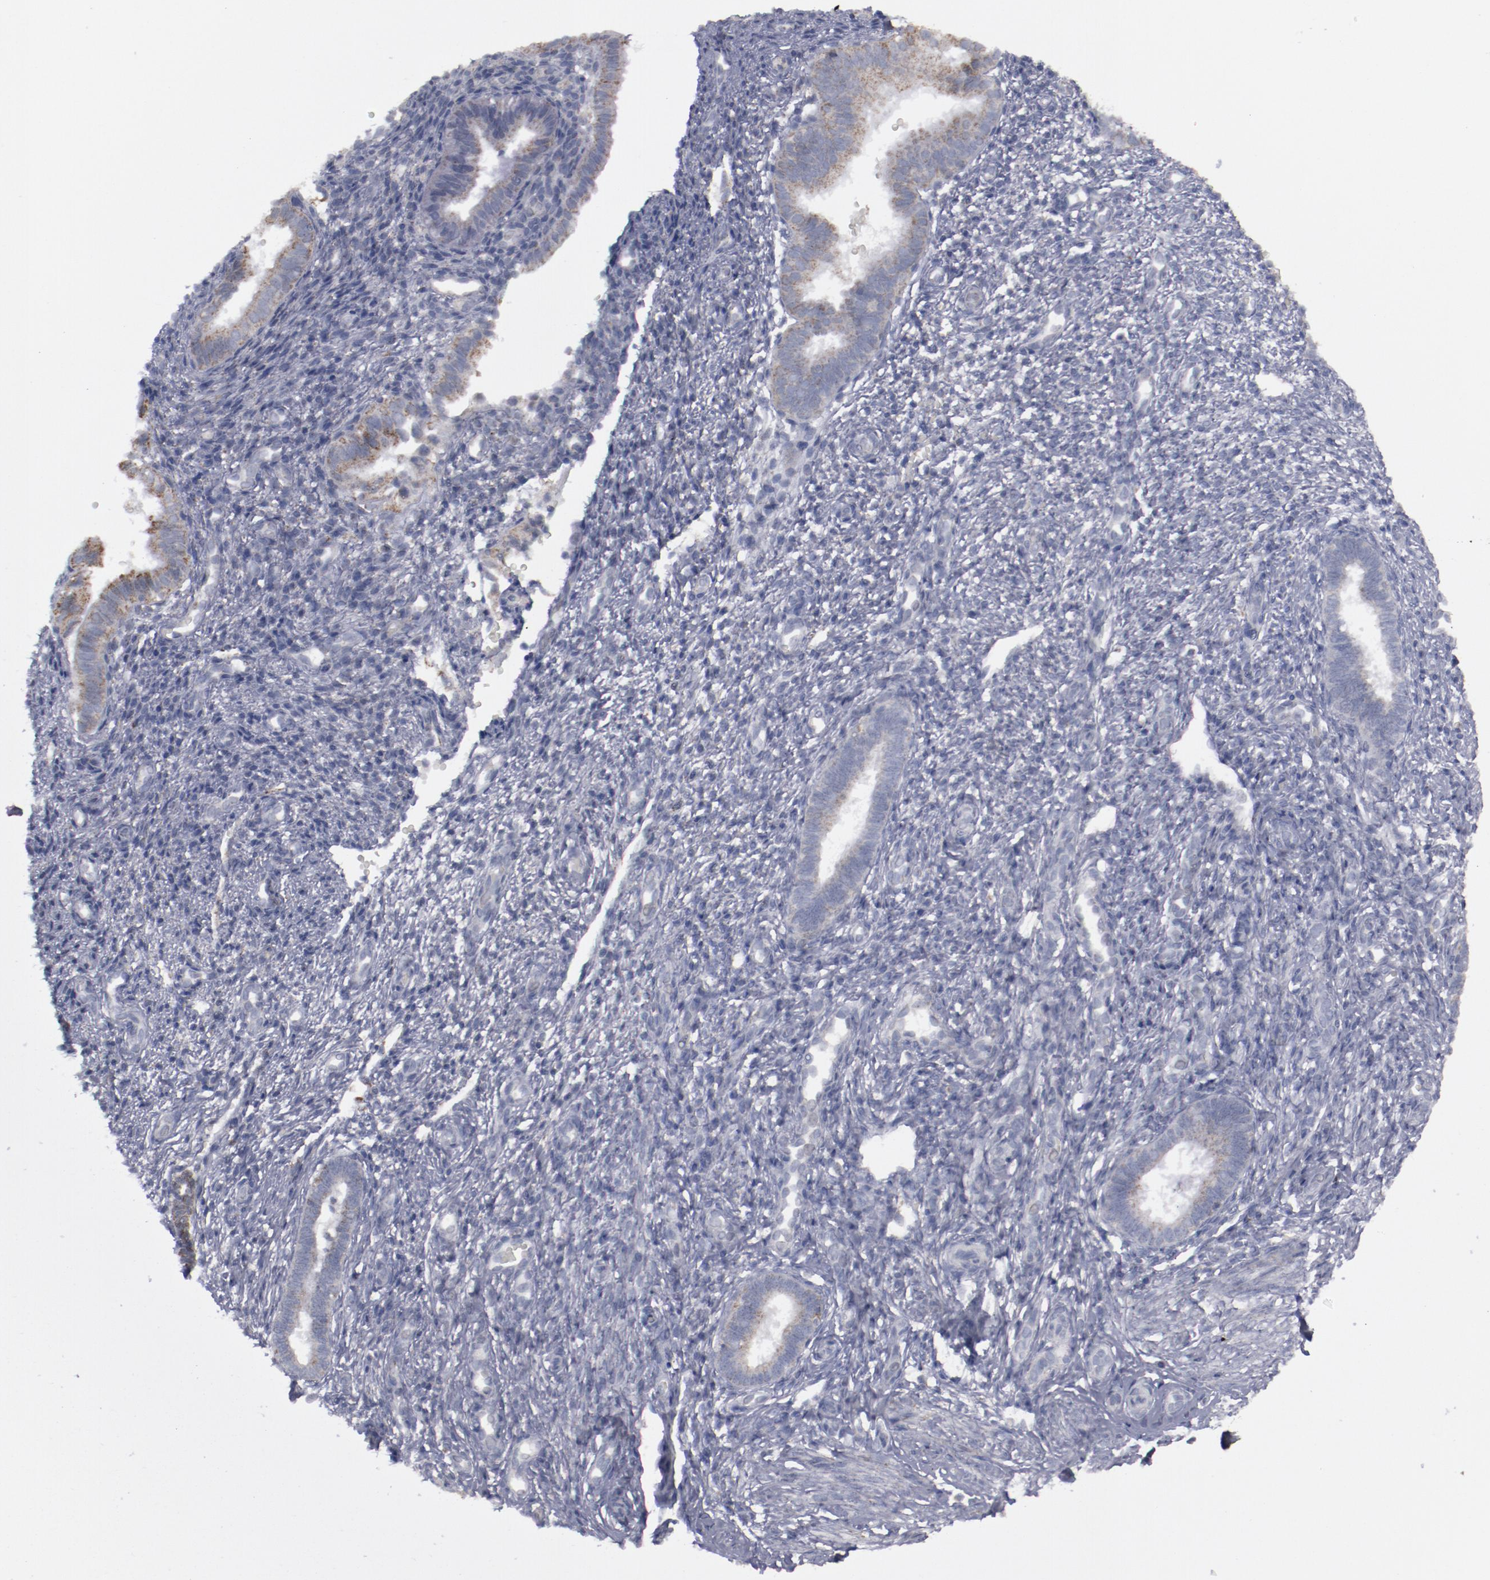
{"staining": {"intensity": "weak", "quantity": "<25%", "location": "cytoplasmic/membranous"}, "tissue": "endometrium", "cell_type": "Cells in endometrial stroma", "image_type": "normal", "snomed": [{"axis": "morphology", "description": "Normal tissue, NOS"}, {"axis": "topography", "description": "Endometrium"}], "caption": "Immunohistochemical staining of normal endometrium exhibits no significant positivity in cells in endometrial stroma.", "gene": "MYOM2", "patient": {"sex": "female", "age": 27}}